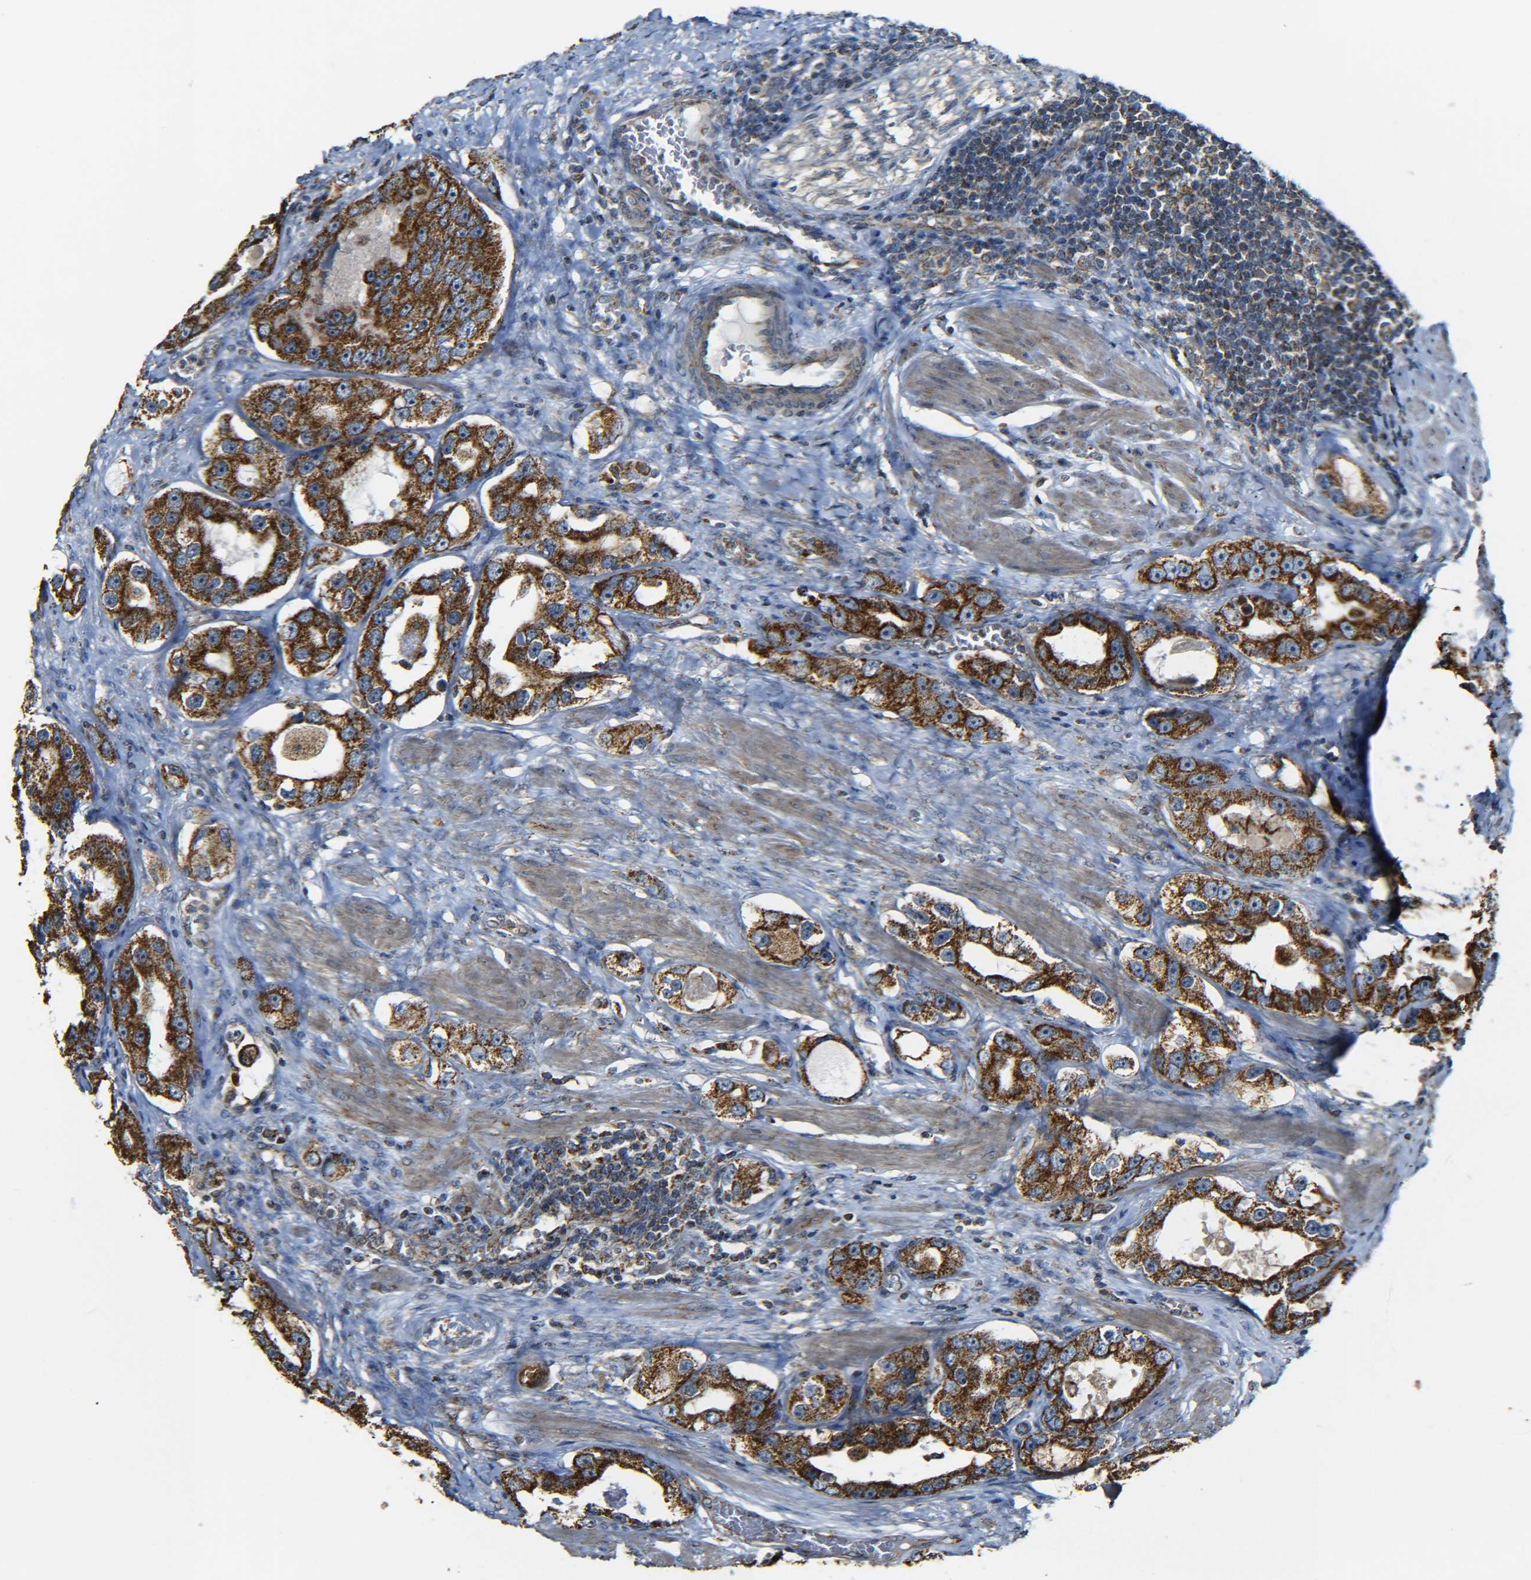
{"staining": {"intensity": "strong", "quantity": ">75%", "location": "cytoplasmic/membranous"}, "tissue": "prostate cancer", "cell_type": "Tumor cells", "image_type": "cancer", "snomed": [{"axis": "morphology", "description": "Adenocarcinoma, High grade"}, {"axis": "topography", "description": "Prostate"}], "caption": "Immunohistochemistry histopathology image of neoplastic tissue: prostate cancer (adenocarcinoma (high-grade)) stained using immunohistochemistry (IHC) demonstrates high levels of strong protein expression localized specifically in the cytoplasmic/membranous of tumor cells, appearing as a cytoplasmic/membranous brown color.", "gene": "NR3C2", "patient": {"sex": "male", "age": 63}}